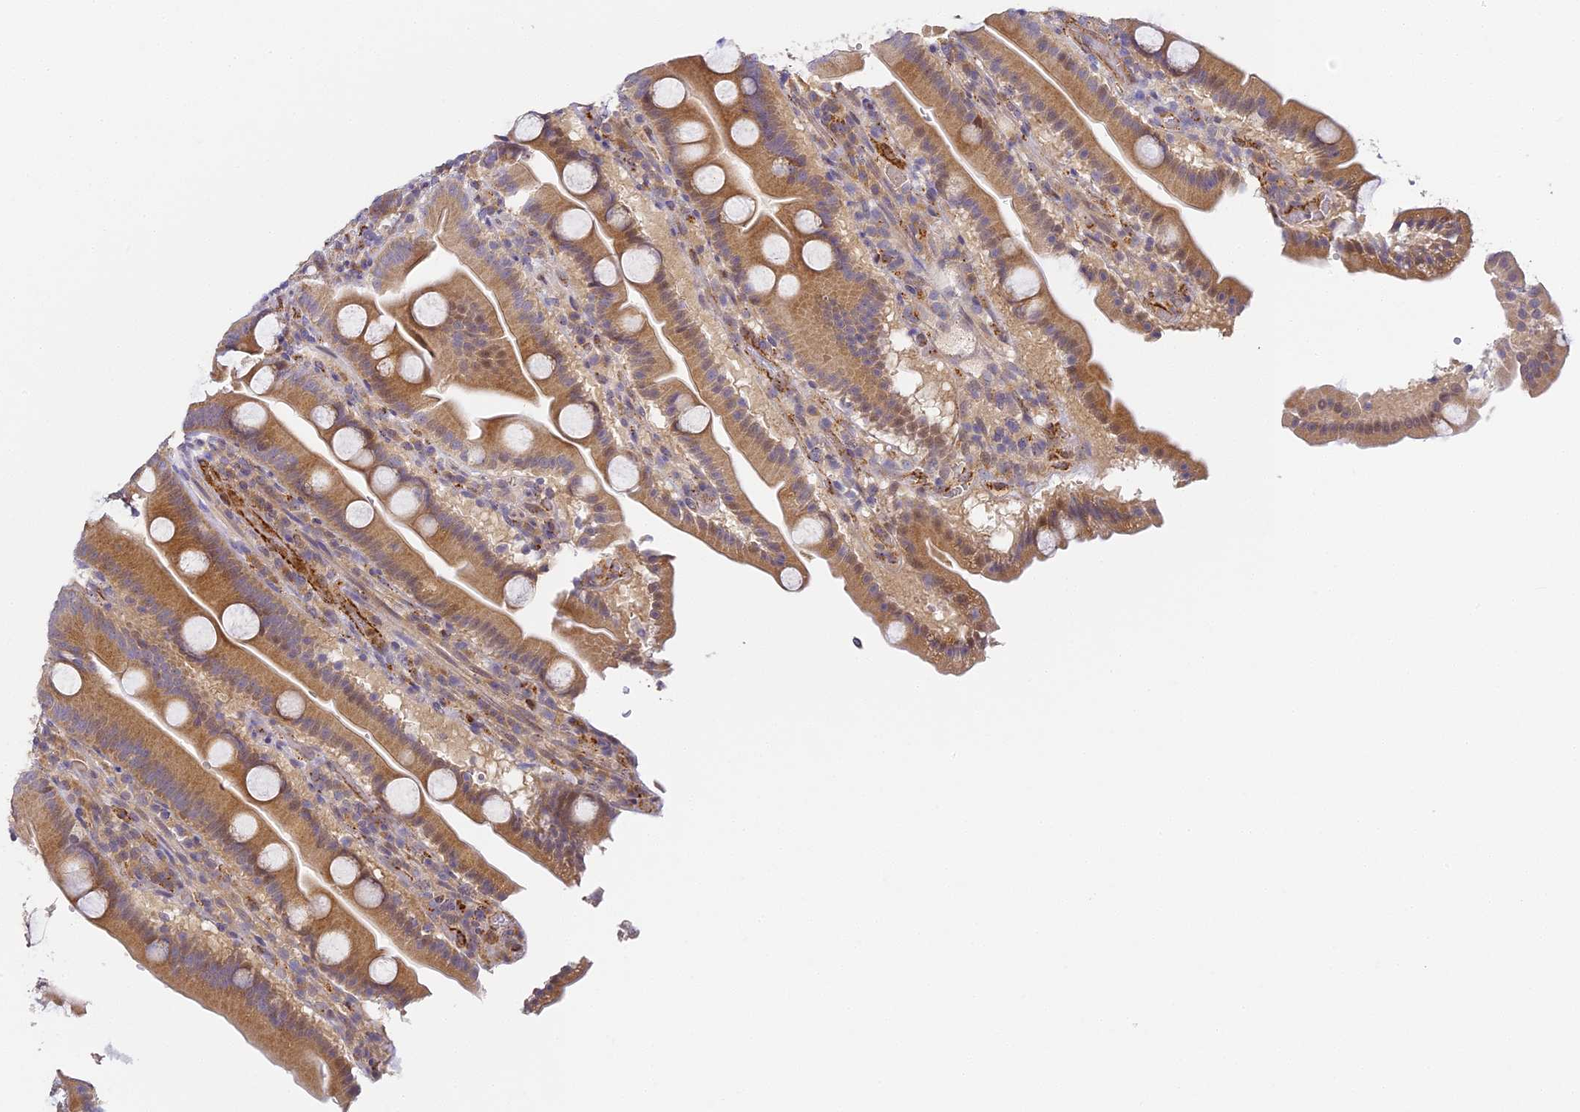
{"staining": {"intensity": "moderate", "quantity": ">75%", "location": "cytoplasmic/membranous"}, "tissue": "duodenum", "cell_type": "Glandular cells", "image_type": "normal", "snomed": [{"axis": "morphology", "description": "Normal tissue, NOS"}, {"axis": "topography", "description": "Duodenum"}], "caption": "Glandular cells show medium levels of moderate cytoplasmic/membranous positivity in approximately >75% of cells in normal duodenum. Immunohistochemistry stains the protein of interest in brown and the nuclei are stained blue.", "gene": "DNAAF10", "patient": {"sex": "male", "age": 55}}